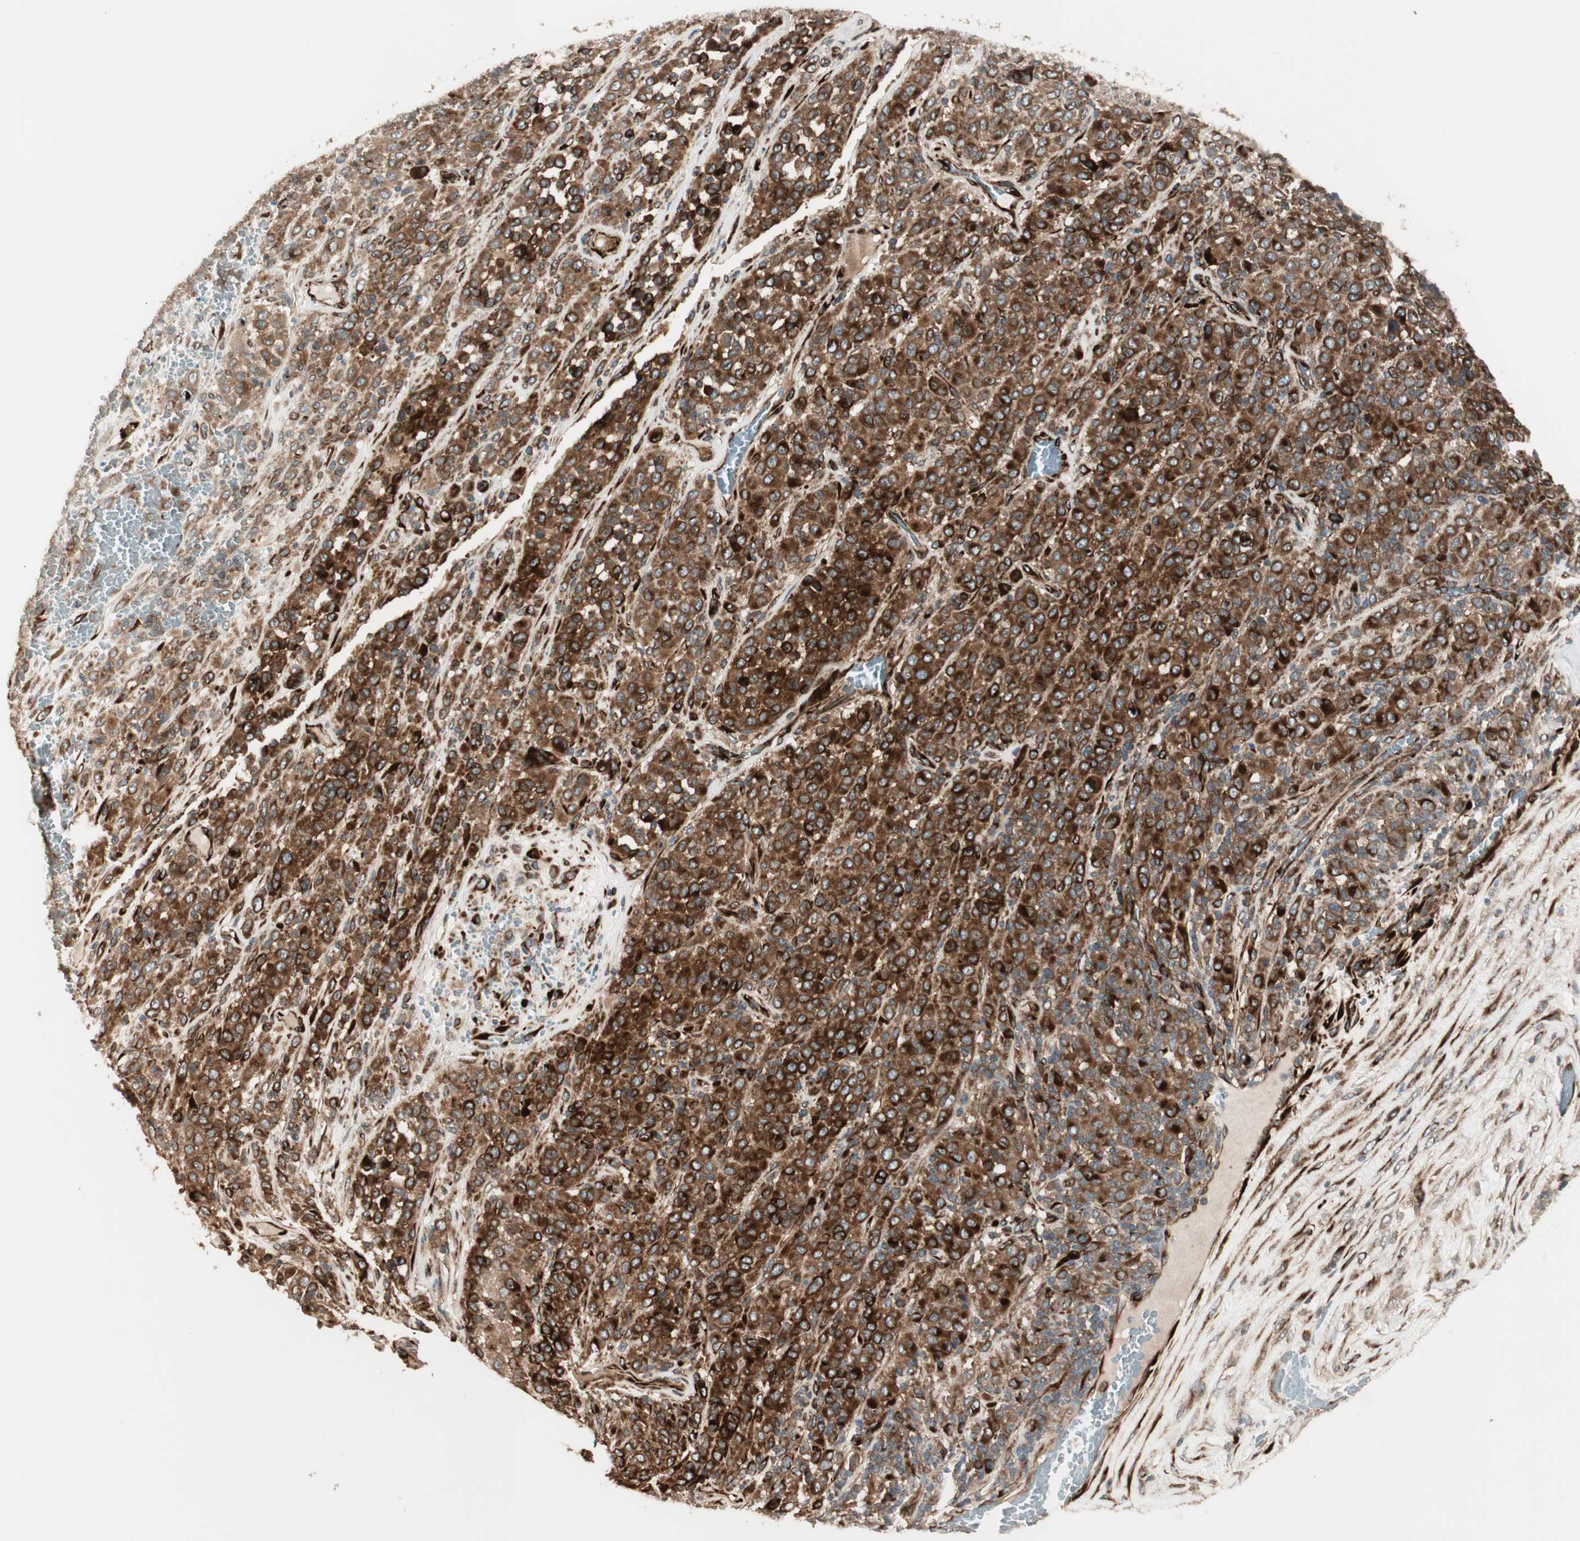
{"staining": {"intensity": "strong", "quantity": ">75%", "location": "cytoplasmic/membranous"}, "tissue": "melanoma", "cell_type": "Tumor cells", "image_type": "cancer", "snomed": [{"axis": "morphology", "description": "Malignant melanoma, Metastatic site"}, {"axis": "topography", "description": "Pancreas"}], "caption": "Malignant melanoma (metastatic site) stained with DAB immunohistochemistry (IHC) displays high levels of strong cytoplasmic/membranous staining in approximately >75% of tumor cells.", "gene": "PPP2R5E", "patient": {"sex": "female", "age": 30}}